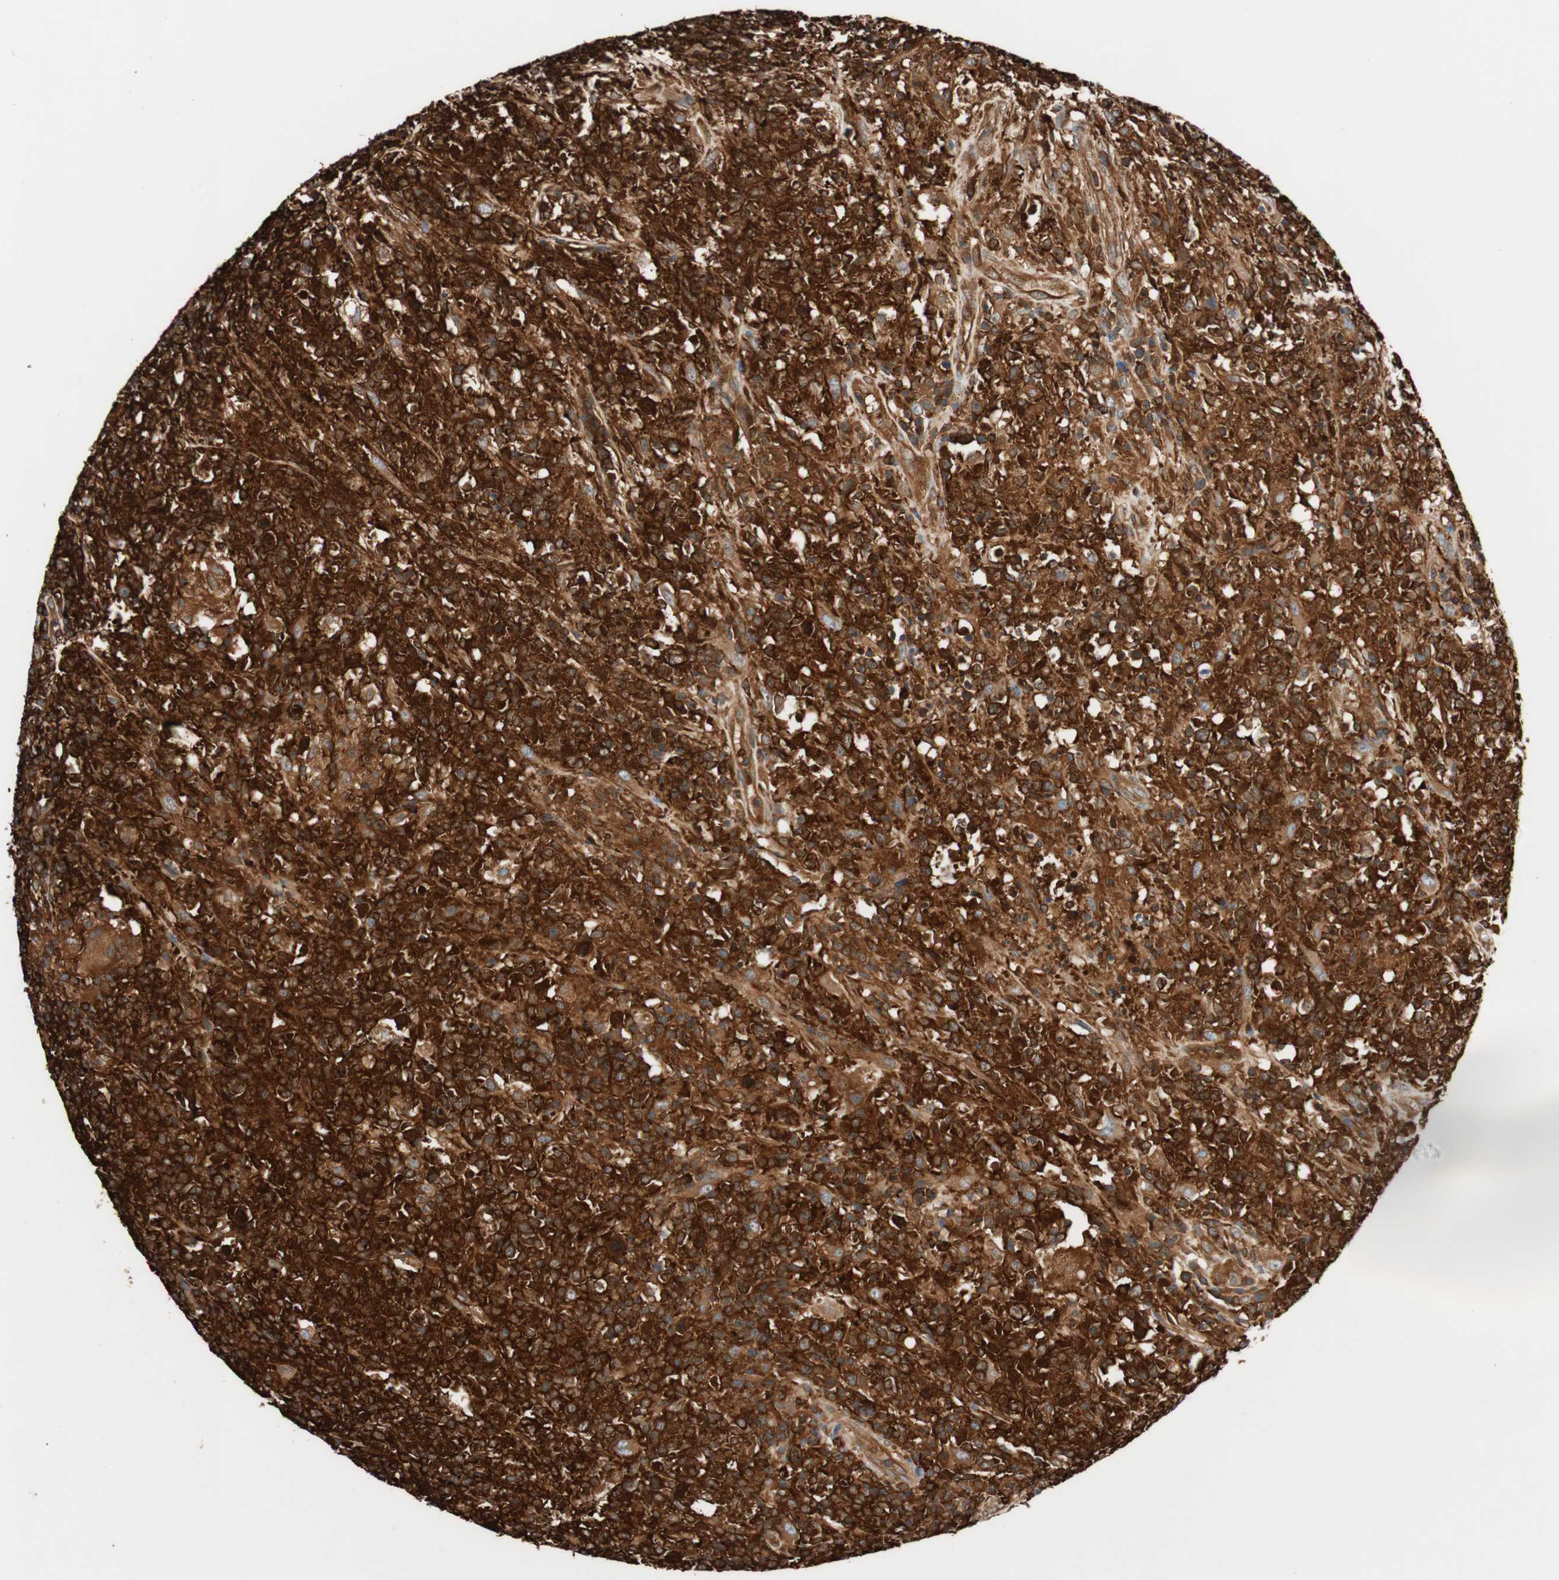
{"staining": {"intensity": "strong", "quantity": ">75%", "location": "cytoplasmic/membranous"}, "tissue": "lymphoma", "cell_type": "Tumor cells", "image_type": "cancer", "snomed": [{"axis": "morphology", "description": "Malignant lymphoma, non-Hodgkin's type, High grade"}, {"axis": "topography", "description": "Lymph node"}], "caption": "Strong cytoplasmic/membranous positivity for a protein is seen in about >75% of tumor cells of lymphoma using immunohistochemistry (IHC).", "gene": "VASP", "patient": {"sex": "female", "age": 84}}